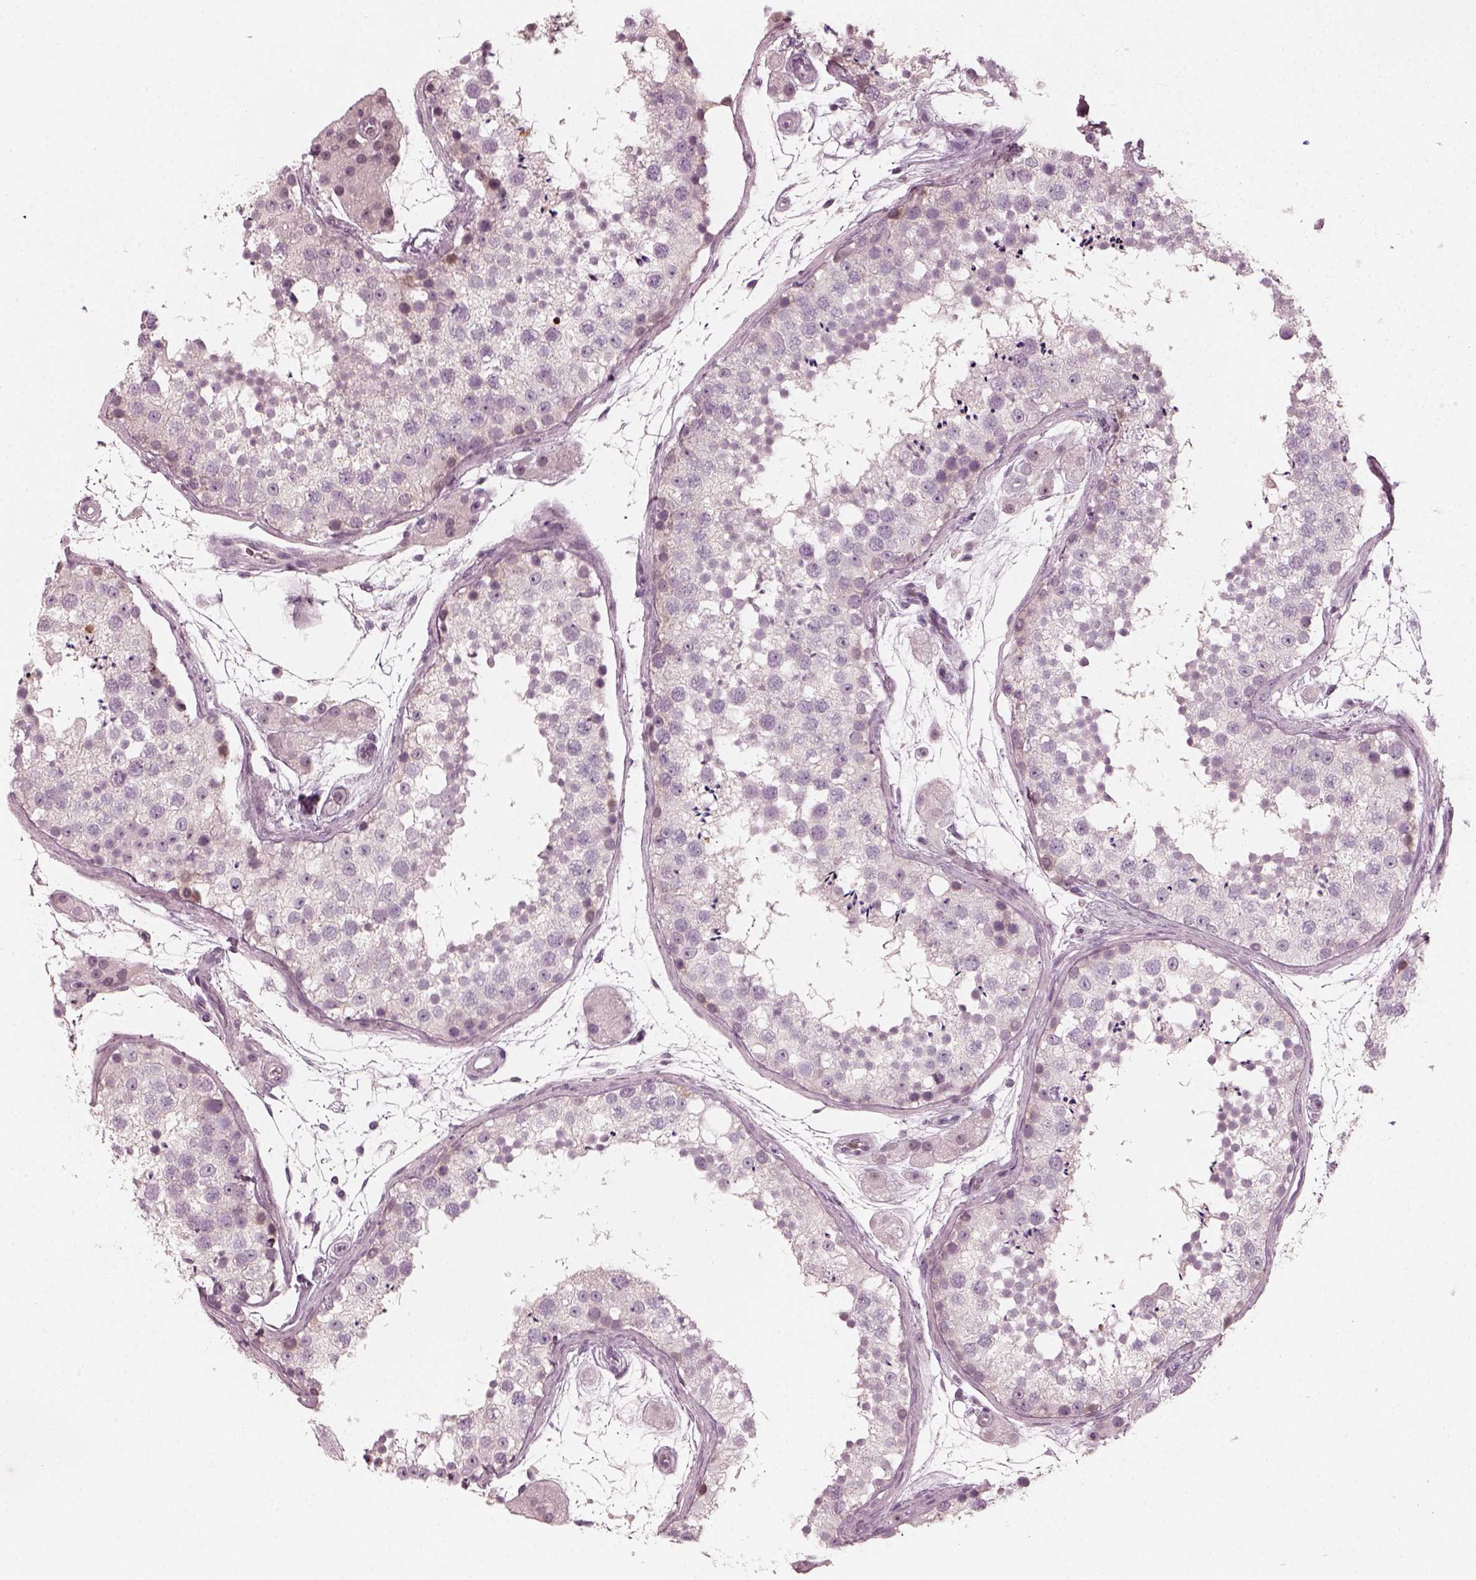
{"staining": {"intensity": "weak", "quantity": "<25%", "location": "cytoplasmic/membranous"}, "tissue": "testis", "cell_type": "Cells in seminiferous ducts", "image_type": "normal", "snomed": [{"axis": "morphology", "description": "Normal tissue, NOS"}, {"axis": "topography", "description": "Testis"}], "caption": "Cells in seminiferous ducts show no significant positivity in normal testis.", "gene": "CHIT1", "patient": {"sex": "male", "age": 41}}